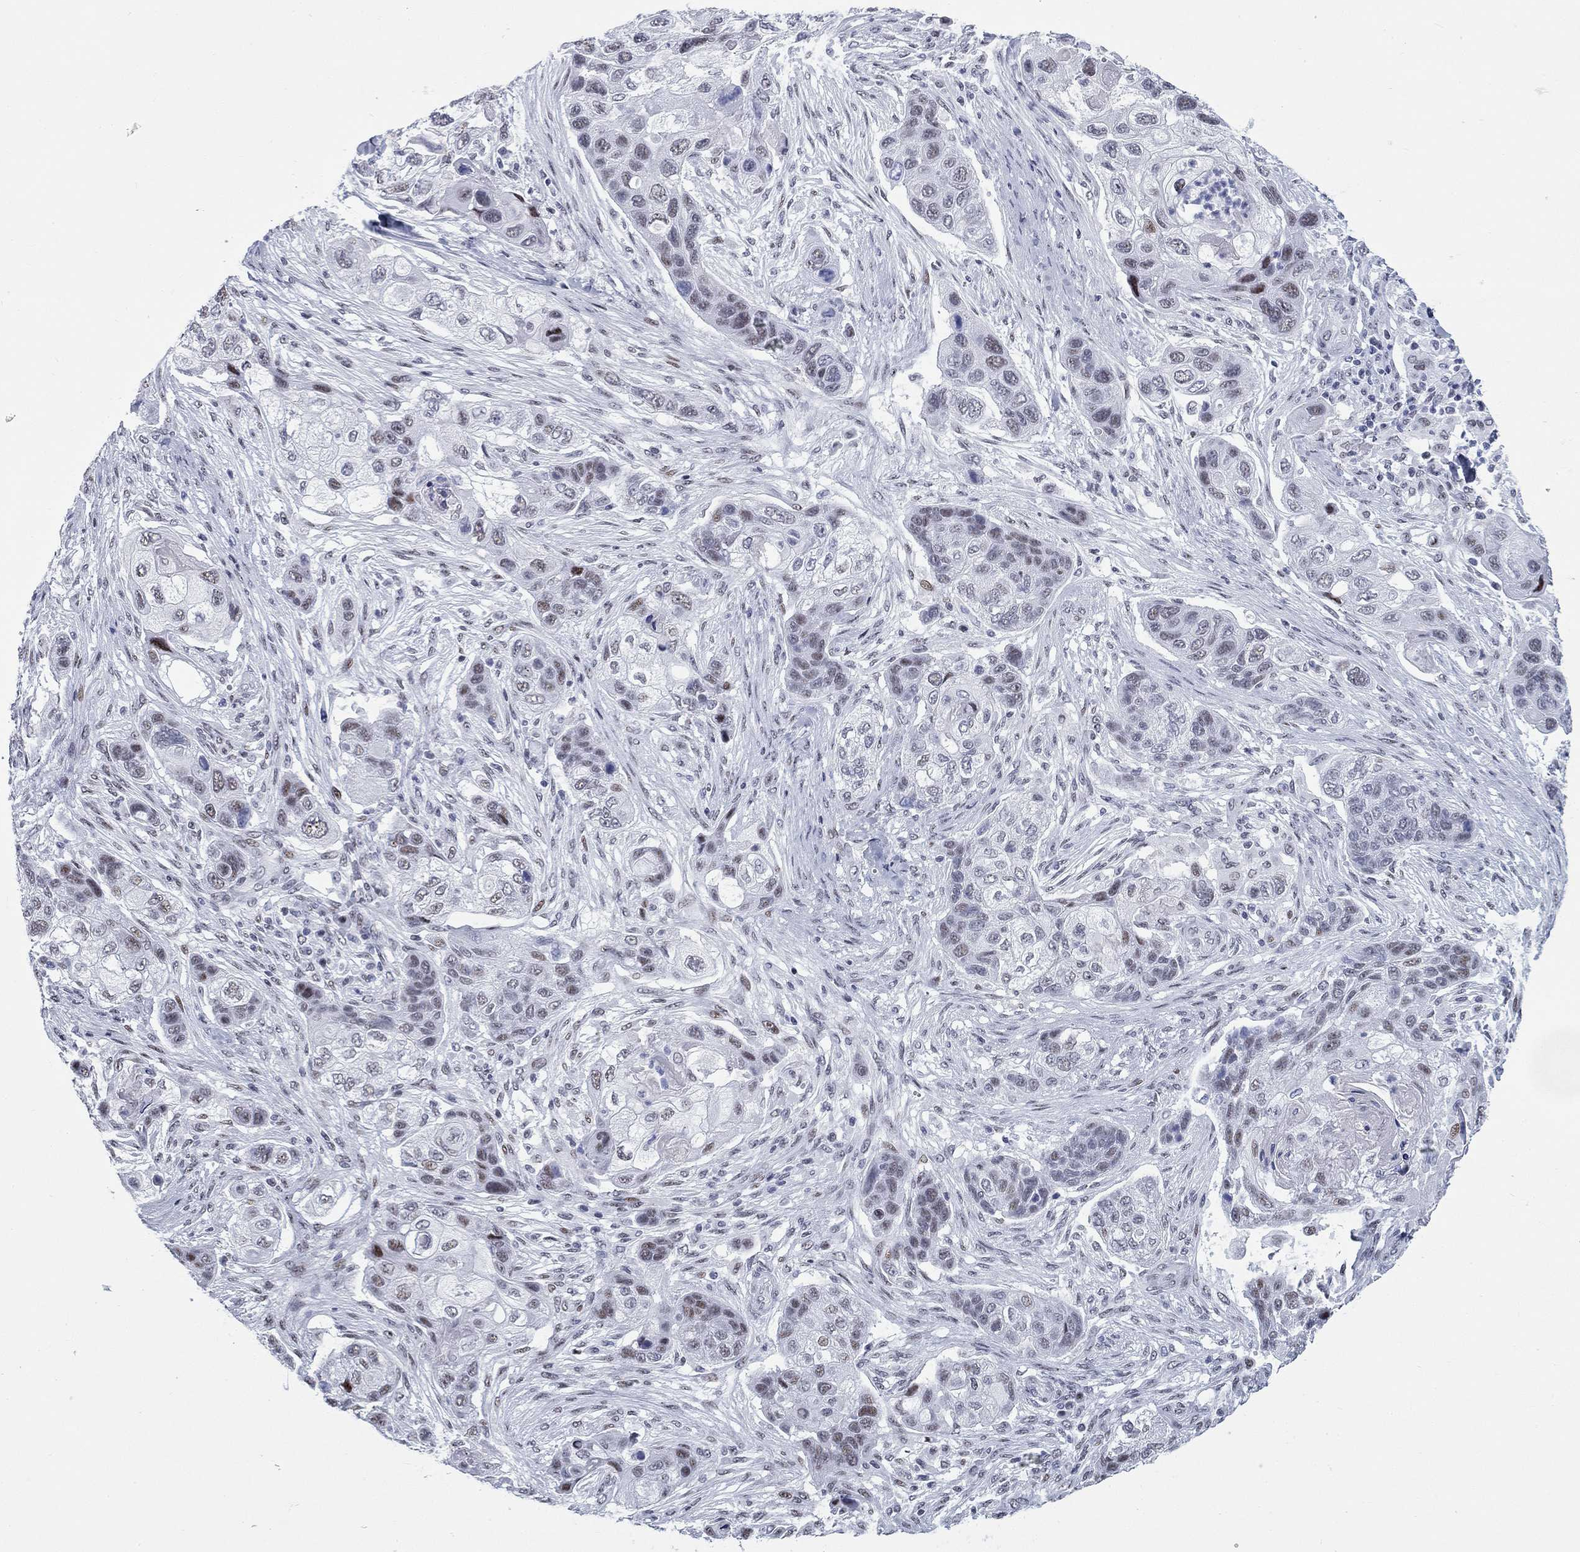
{"staining": {"intensity": "moderate", "quantity": "<25%", "location": "nuclear"}, "tissue": "lung cancer", "cell_type": "Tumor cells", "image_type": "cancer", "snomed": [{"axis": "morphology", "description": "Squamous cell carcinoma, NOS"}, {"axis": "topography", "description": "Lung"}], "caption": "Immunohistochemistry (IHC) staining of lung cancer (squamous cell carcinoma), which reveals low levels of moderate nuclear staining in about <25% of tumor cells indicating moderate nuclear protein staining. The staining was performed using DAB (brown) for protein detection and nuclei were counterstained in hematoxylin (blue).", "gene": "ASF1B", "patient": {"sex": "male", "age": 69}}